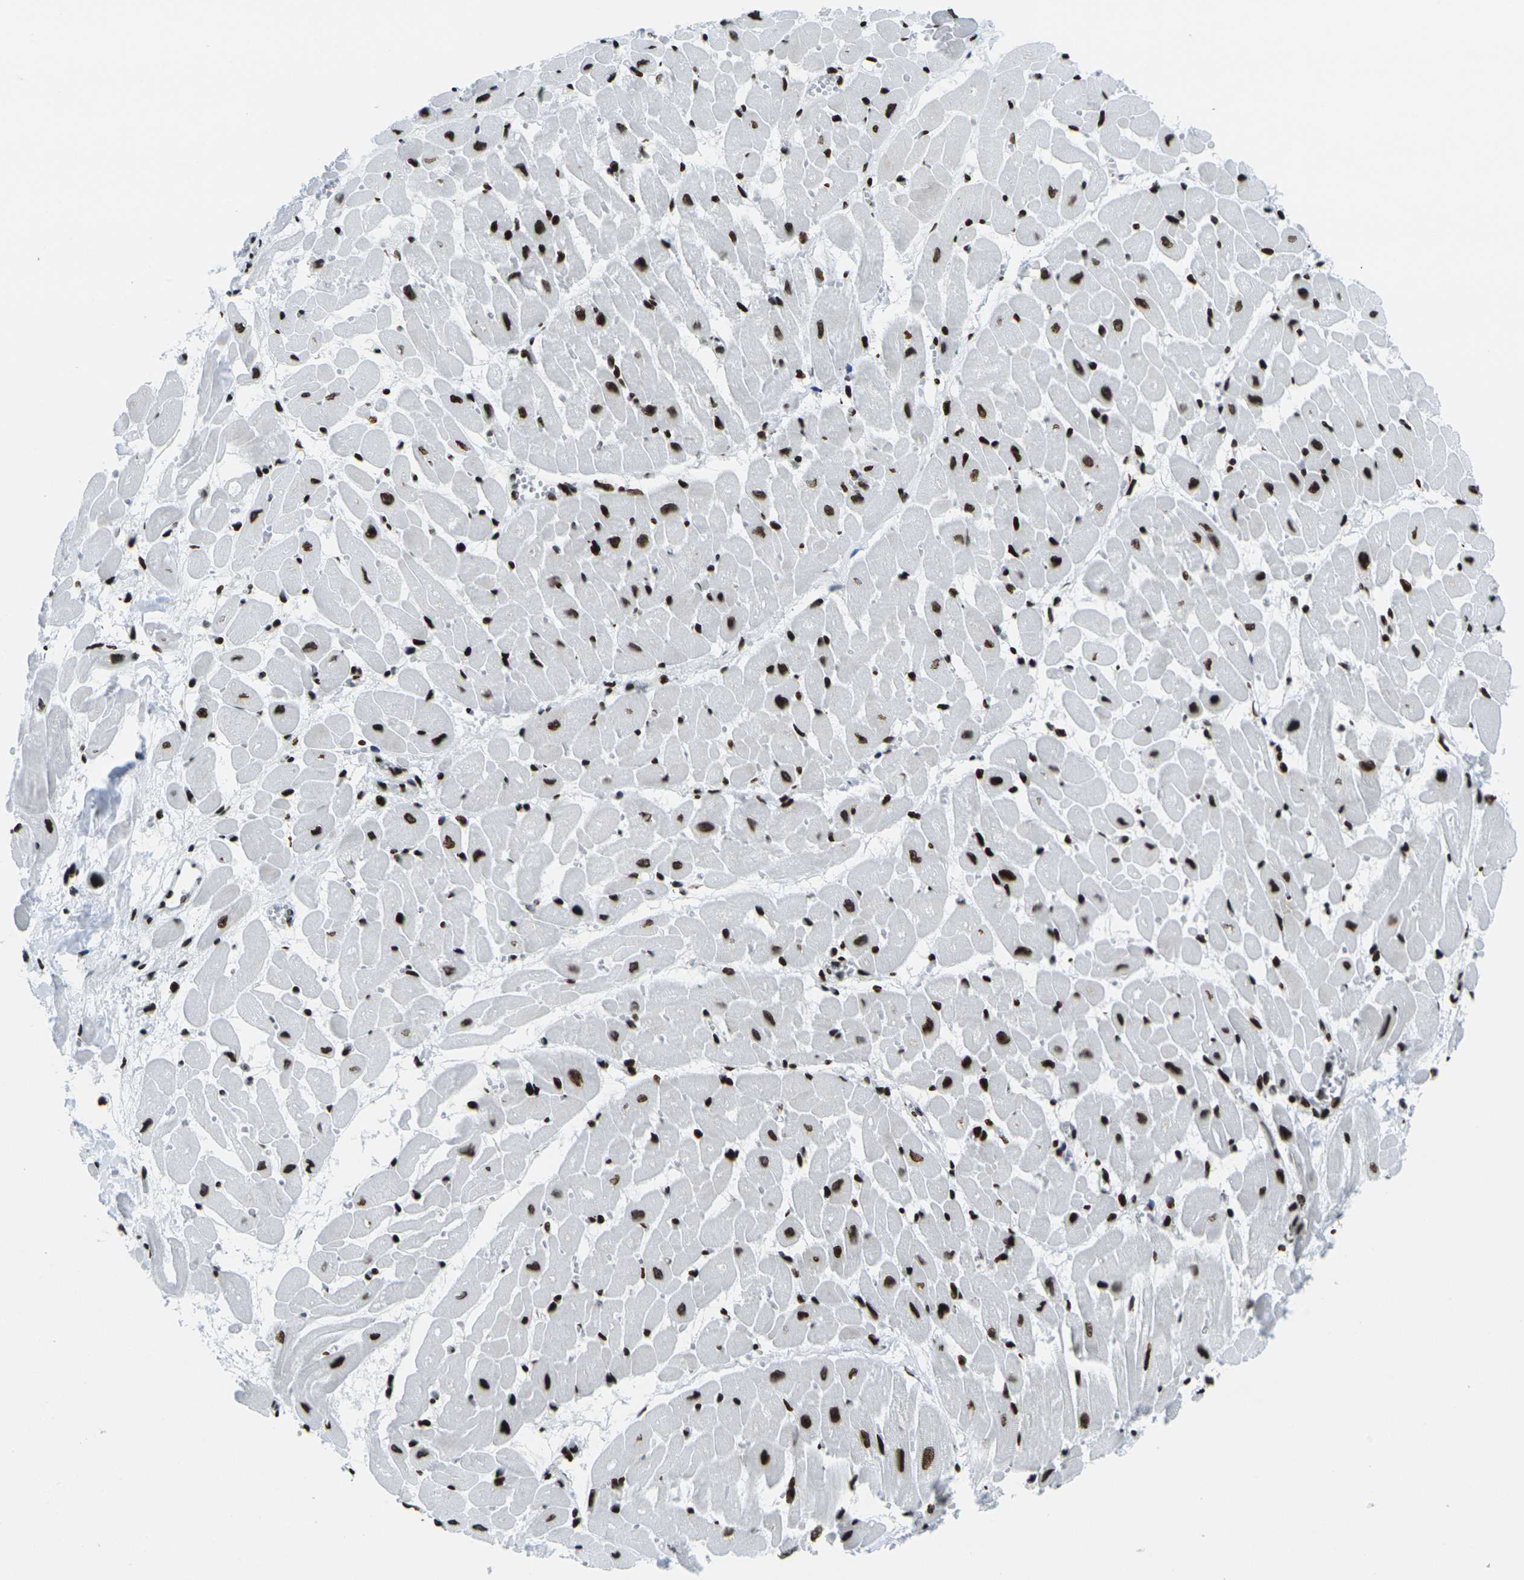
{"staining": {"intensity": "strong", "quantity": ">75%", "location": "nuclear"}, "tissue": "heart muscle", "cell_type": "Cardiomyocytes", "image_type": "normal", "snomed": [{"axis": "morphology", "description": "Normal tissue, NOS"}, {"axis": "topography", "description": "Heart"}], "caption": "The image displays staining of normal heart muscle, revealing strong nuclear protein staining (brown color) within cardiomyocytes.", "gene": "H3", "patient": {"sex": "male", "age": 45}}